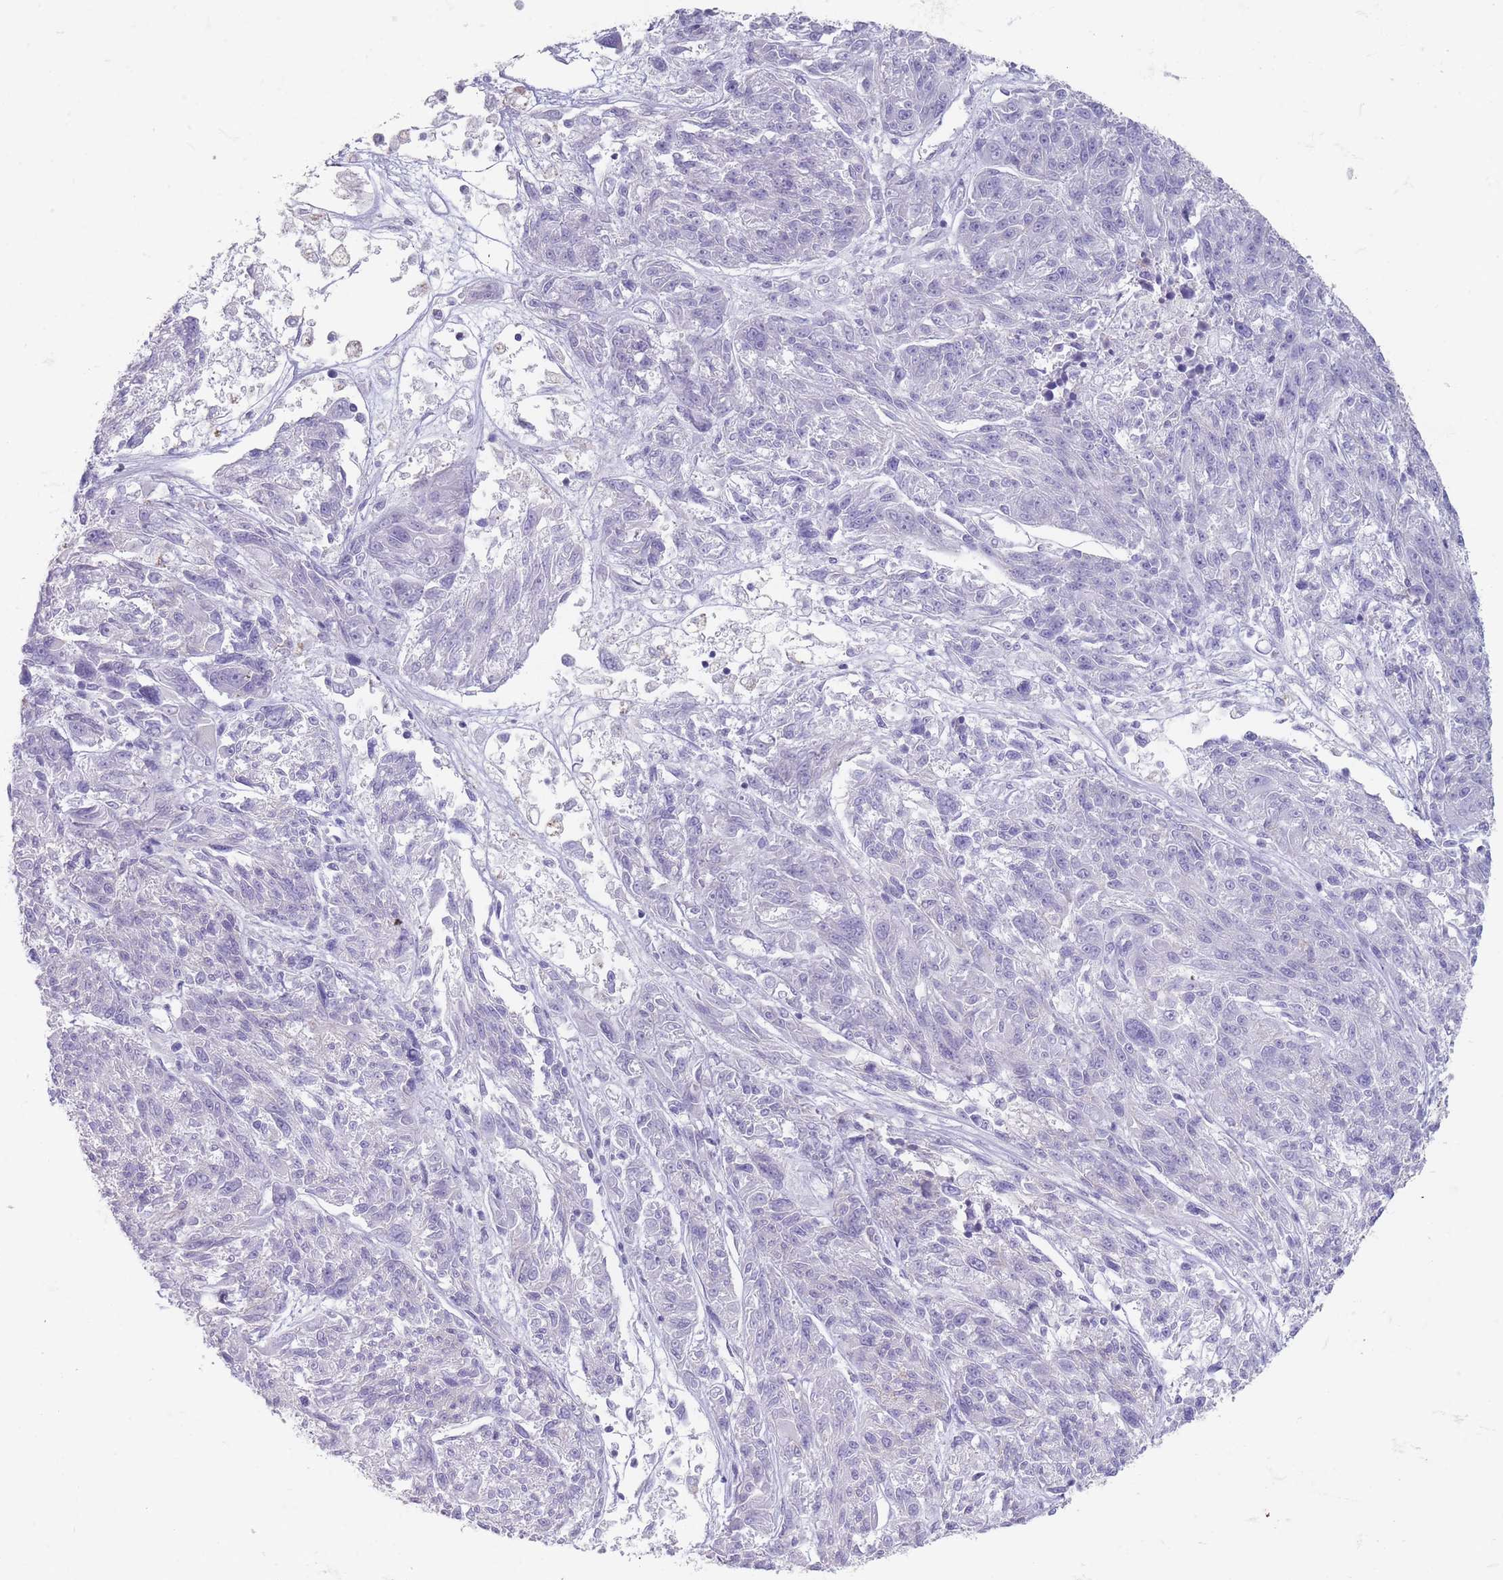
{"staining": {"intensity": "negative", "quantity": "none", "location": "none"}, "tissue": "melanoma", "cell_type": "Tumor cells", "image_type": "cancer", "snomed": [{"axis": "morphology", "description": "Malignant melanoma, NOS"}, {"axis": "topography", "description": "Skin"}], "caption": "Immunohistochemistry of malignant melanoma shows no positivity in tumor cells.", "gene": "RHBG", "patient": {"sex": "male", "age": 53}}